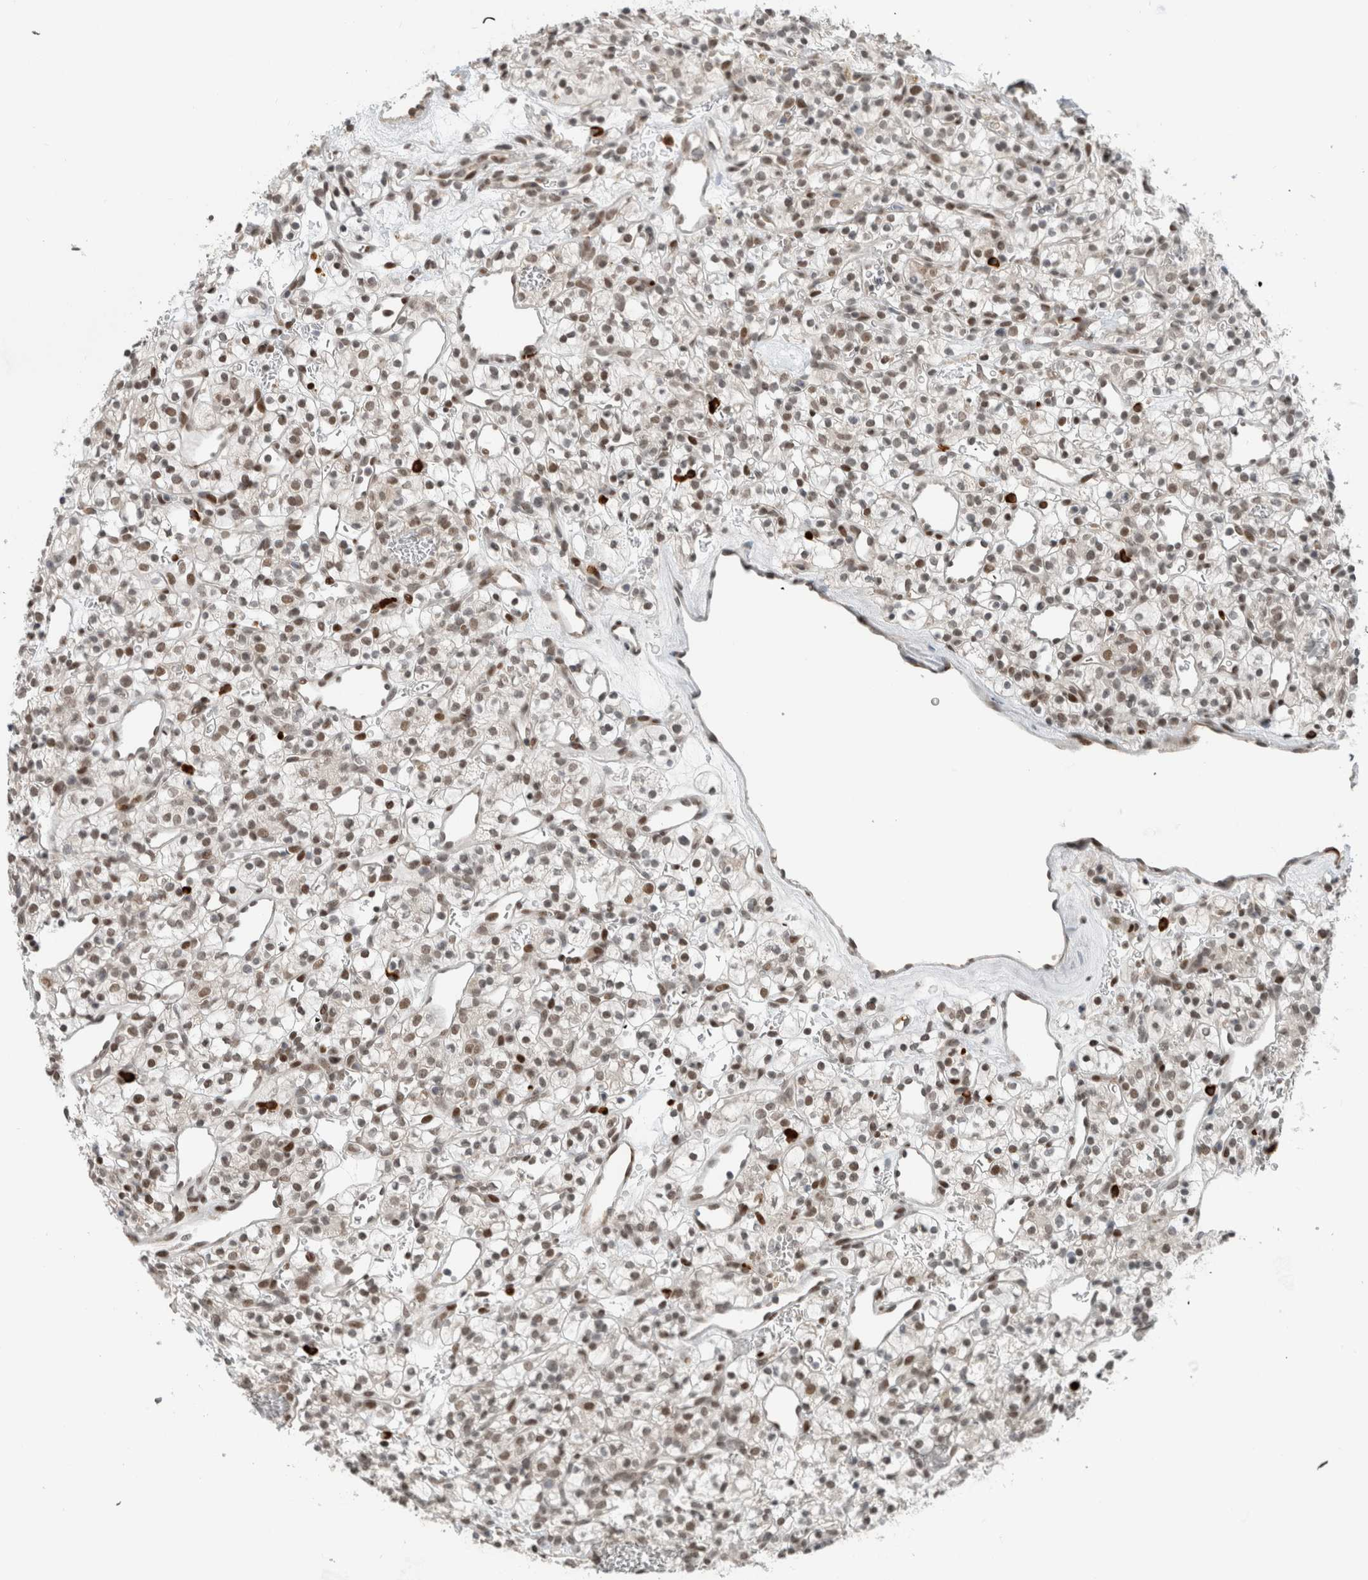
{"staining": {"intensity": "weak", "quantity": ">75%", "location": "nuclear"}, "tissue": "renal cancer", "cell_type": "Tumor cells", "image_type": "cancer", "snomed": [{"axis": "morphology", "description": "Adenocarcinoma, NOS"}, {"axis": "topography", "description": "Kidney"}], "caption": "High-magnification brightfield microscopy of adenocarcinoma (renal) stained with DAB (3,3'-diaminobenzidine) (brown) and counterstained with hematoxylin (blue). tumor cells exhibit weak nuclear staining is appreciated in approximately>75% of cells.", "gene": "HNRNPR", "patient": {"sex": "female", "age": 57}}